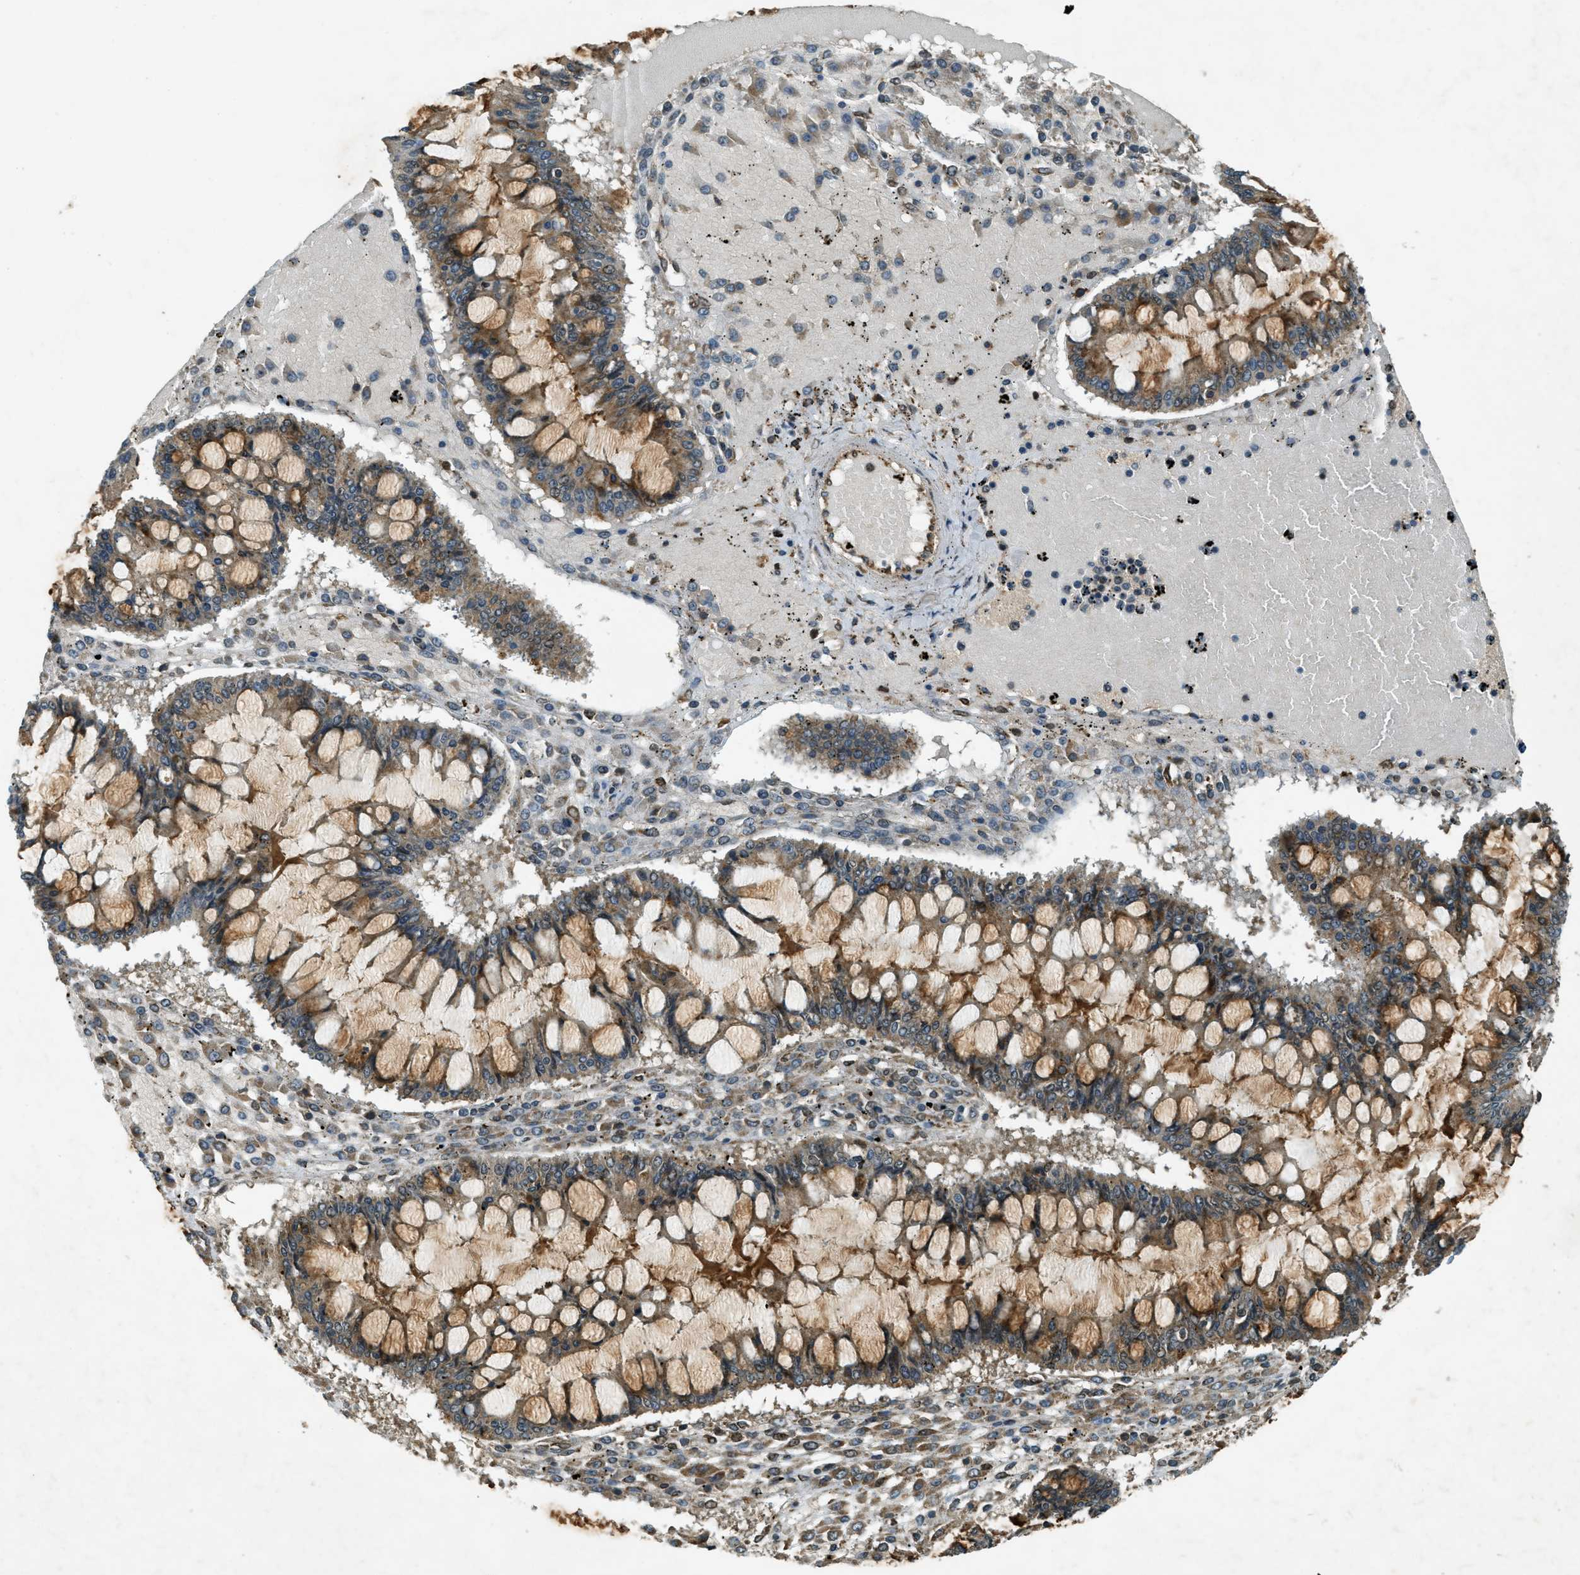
{"staining": {"intensity": "weak", "quantity": "25%-75%", "location": "cytoplasmic/membranous"}, "tissue": "ovarian cancer", "cell_type": "Tumor cells", "image_type": "cancer", "snomed": [{"axis": "morphology", "description": "Cystadenocarcinoma, mucinous, NOS"}, {"axis": "topography", "description": "Ovary"}], "caption": "Immunohistochemical staining of mucinous cystadenocarcinoma (ovarian) exhibits weak cytoplasmic/membranous protein expression in about 25%-75% of tumor cells. (brown staining indicates protein expression, while blue staining denotes nuclei).", "gene": "EIF2AK3", "patient": {"sex": "female", "age": 73}}